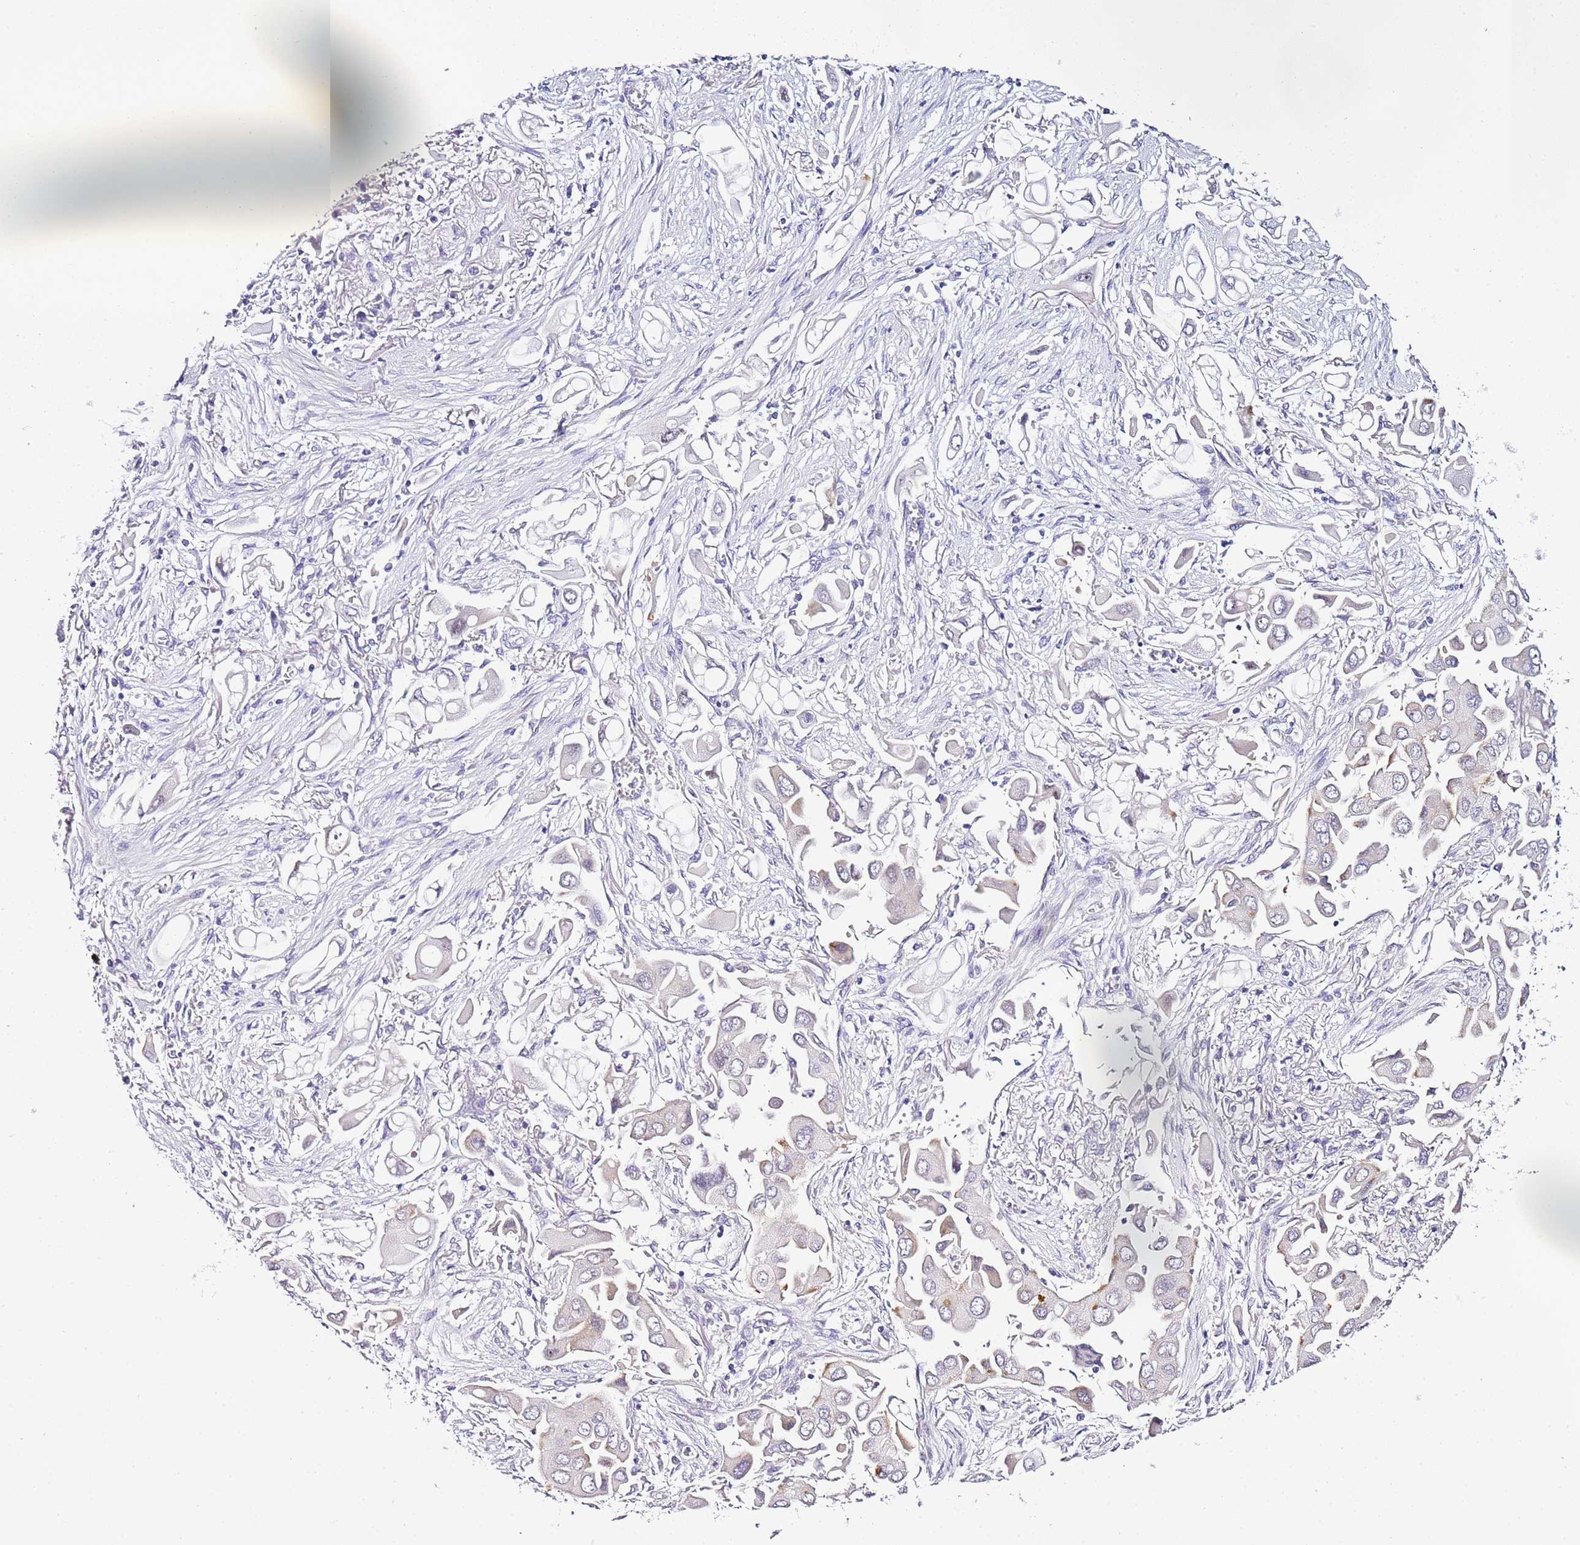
{"staining": {"intensity": "negative", "quantity": "none", "location": "none"}, "tissue": "lung cancer", "cell_type": "Tumor cells", "image_type": "cancer", "snomed": [{"axis": "morphology", "description": "Adenocarcinoma, NOS"}, {"axis": "topography", "description": "Lung"}], "caption": "Adenocarcinoma (lung) was stained to show a protein in brown. There is no significant expression in tumor cells.", "gene": "HGD", "patient": {"sex": "female", "age": 76}}